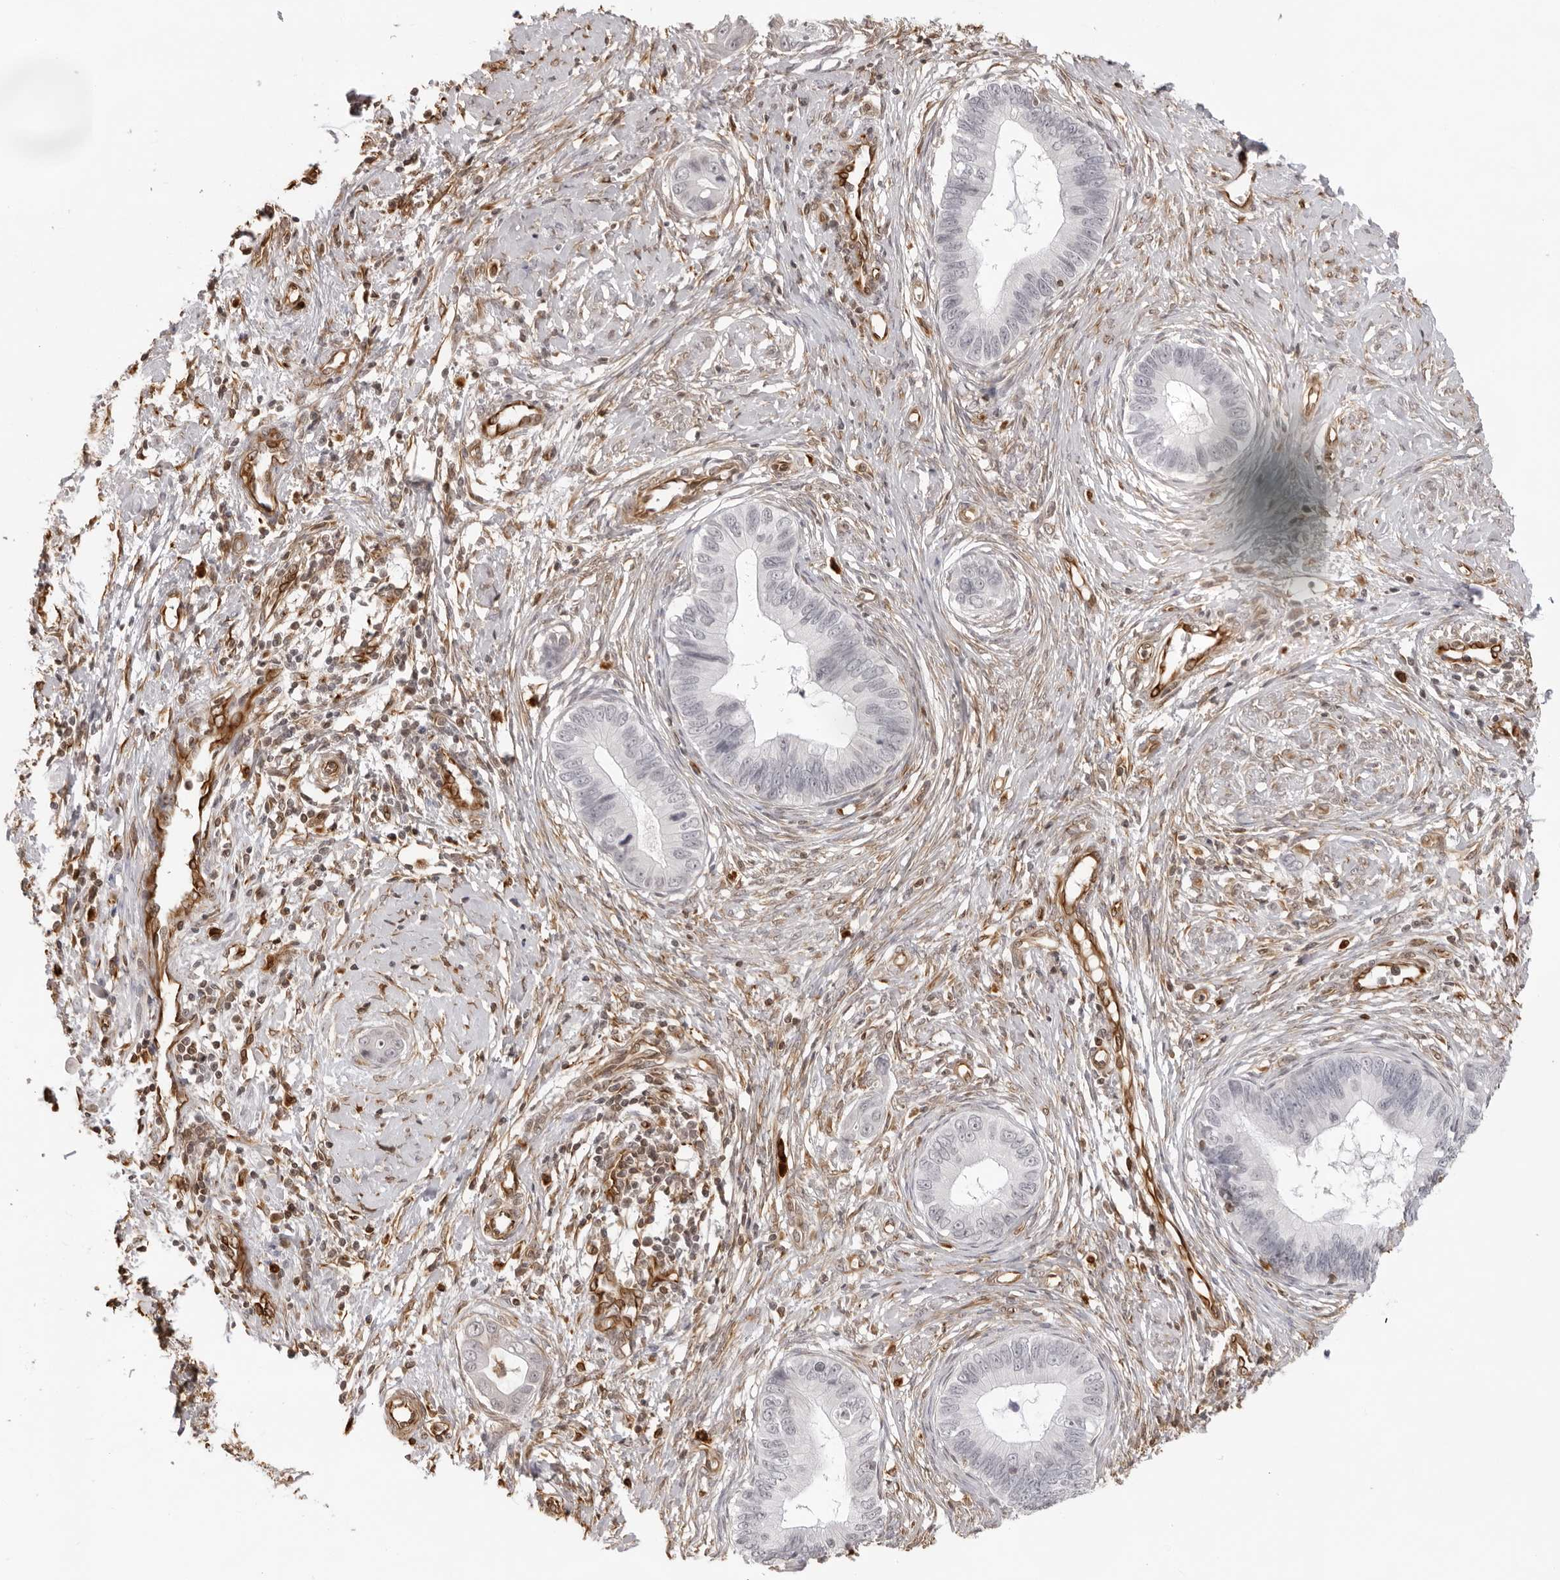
{"staining": {"intensity": "negative", "quantity": "none", "location": "none"}, "tissue": "cervical cancer", "cell_type": "Tumor cells", "image_type": "cancer", "snomed": [{"axis": "morphology", "description": "Adenocarcinoma, NOS"}, {"axis": "topography", "description": "Cervix"}], "caption": "Cervical adenocarcinoma was stained to show a protein in brown. There is no significant staining in tumor cells.", "gene": "DYNLT5", "patient": {"sex": "female", "age": 44}}